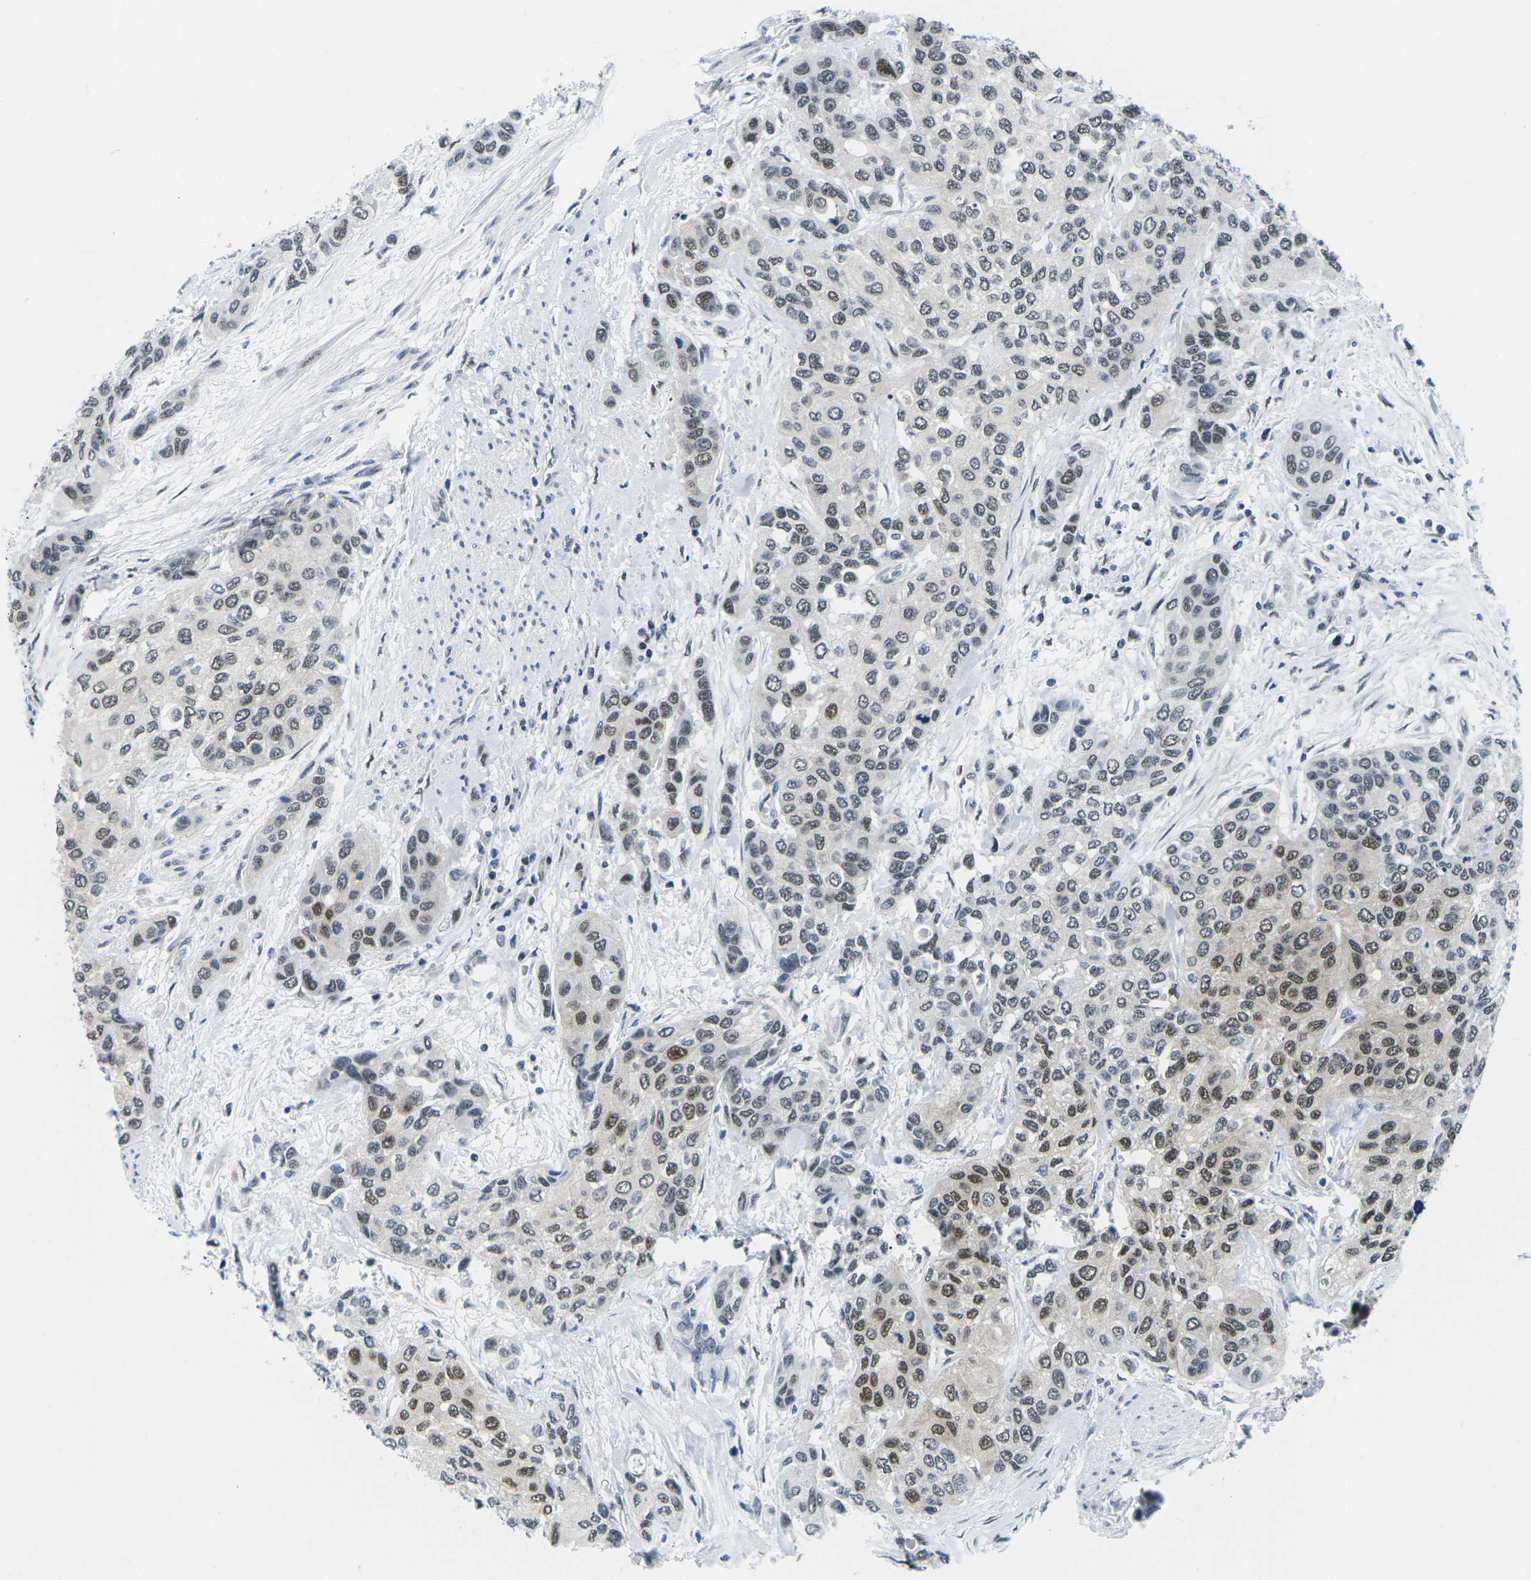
{"staining": {"intensity": "moderate", "quantity": ">75%", "location": "nuclear"}, "tissue": "urothelial cancer", "cell_type": "Tumor cells", "image_type": "cancer", "snomed": [{"axis": "morphology", "description": "Urothelial carcinoma, High grade"}, {"axis": "topography", "description": "Urinary bladder"}], "caption": "DAB immunohistochemical staining of human urothelial cancer reveals moderate nuclear protein positivity in approximately >75% of tumor cells.", "gene": "UBA7", "patient": {"sex": "female", "age": 56}}